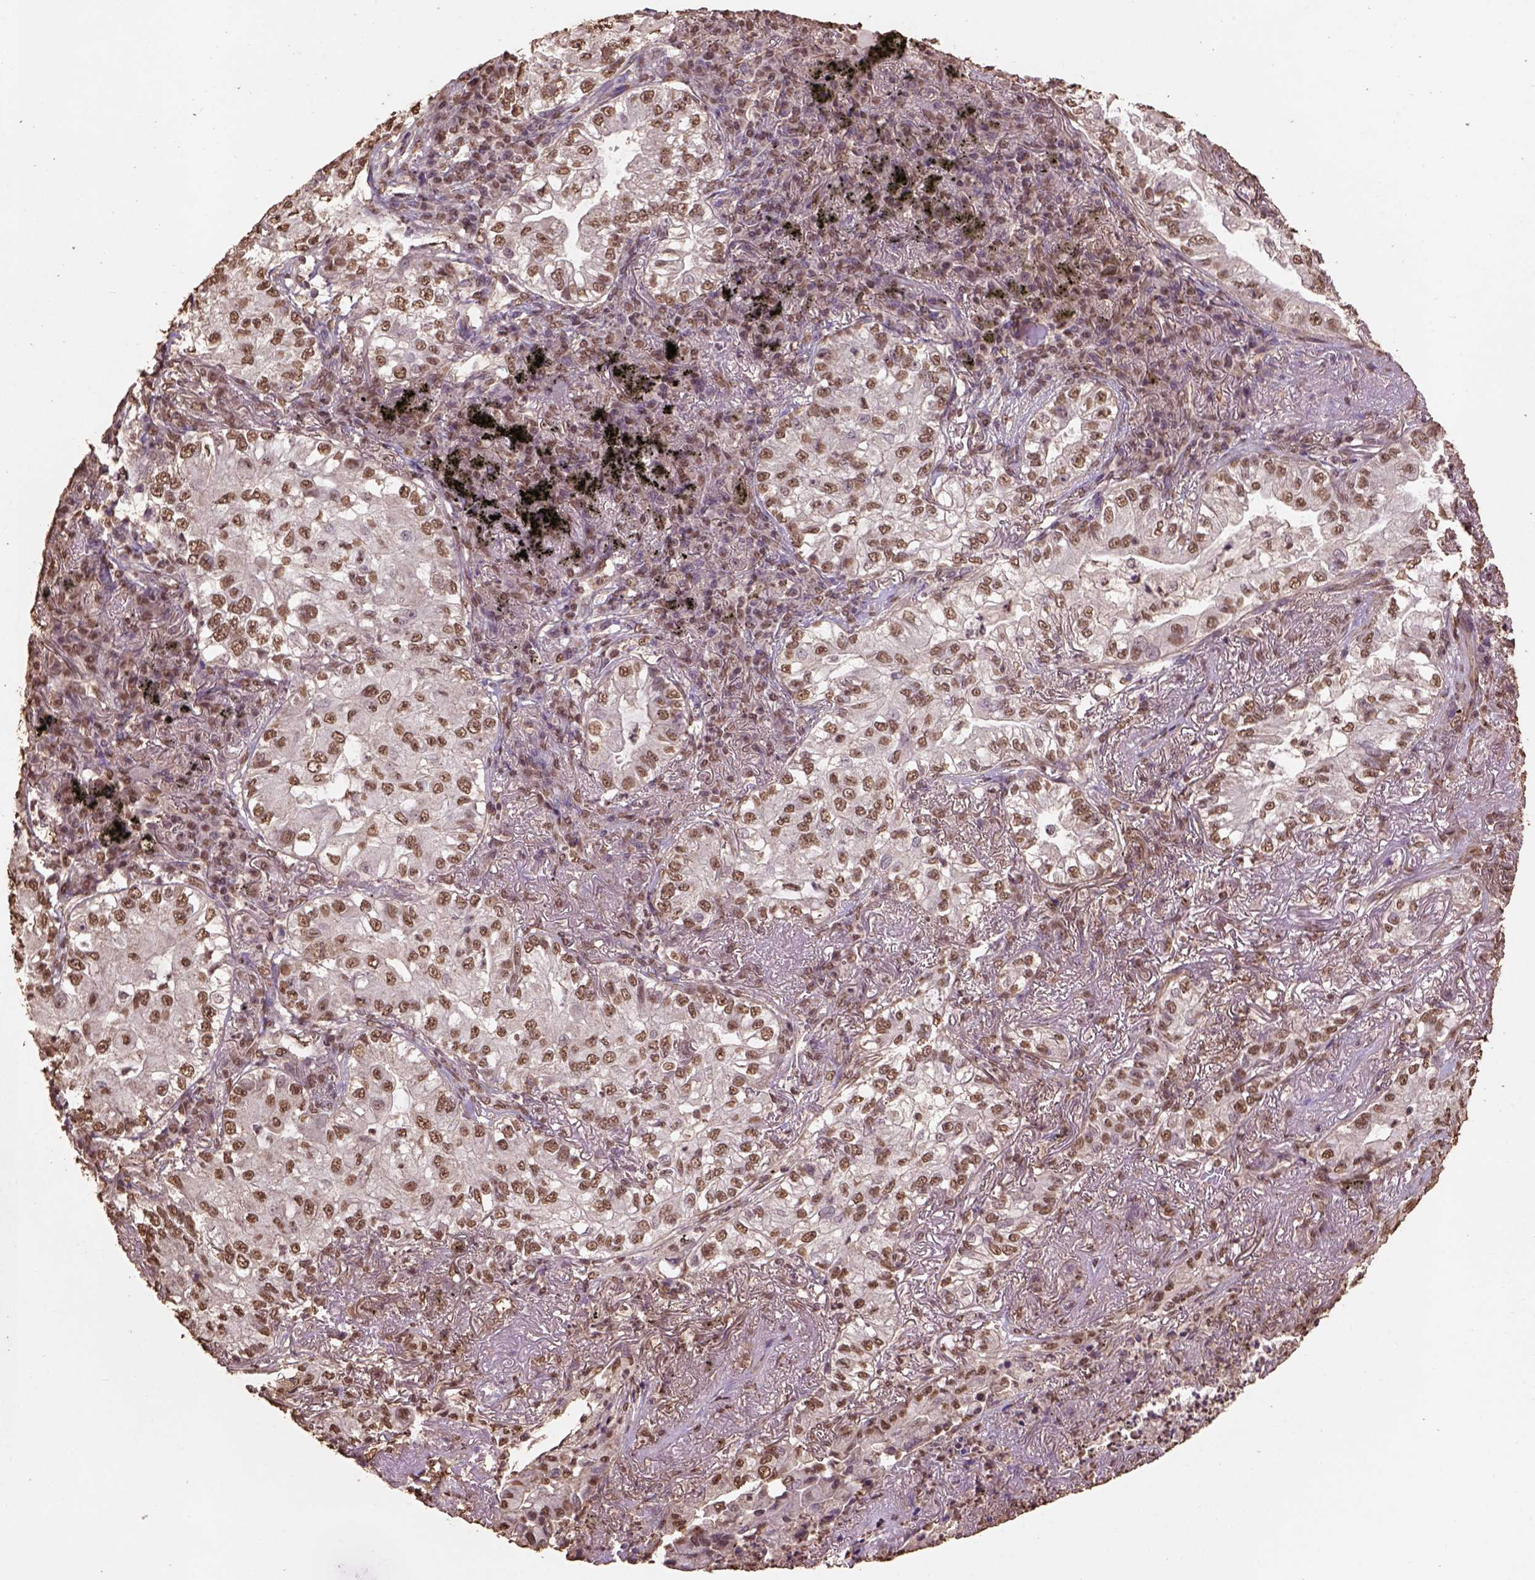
{"staining": {"intensity": "moderate", "quantity": ">75%", "location": "nuclear"}, "tissue": "lung cancer", "cell_type": "Tumor cells", "image_type": "cancer", "snomed": [{"axis": "morphology", "description": "Adenocarcinoma, NOS"}, {"axis": "topography", "description": "Lung"}], "caption": "Immunohistochemical staining of human adenocarcinoma (lung) reveals medium levels of moderate nuclear positivity in approximately >75% of tumor cells.", "gene": "CSTF2T", "patient": {"sex": "female", "age": 73}}